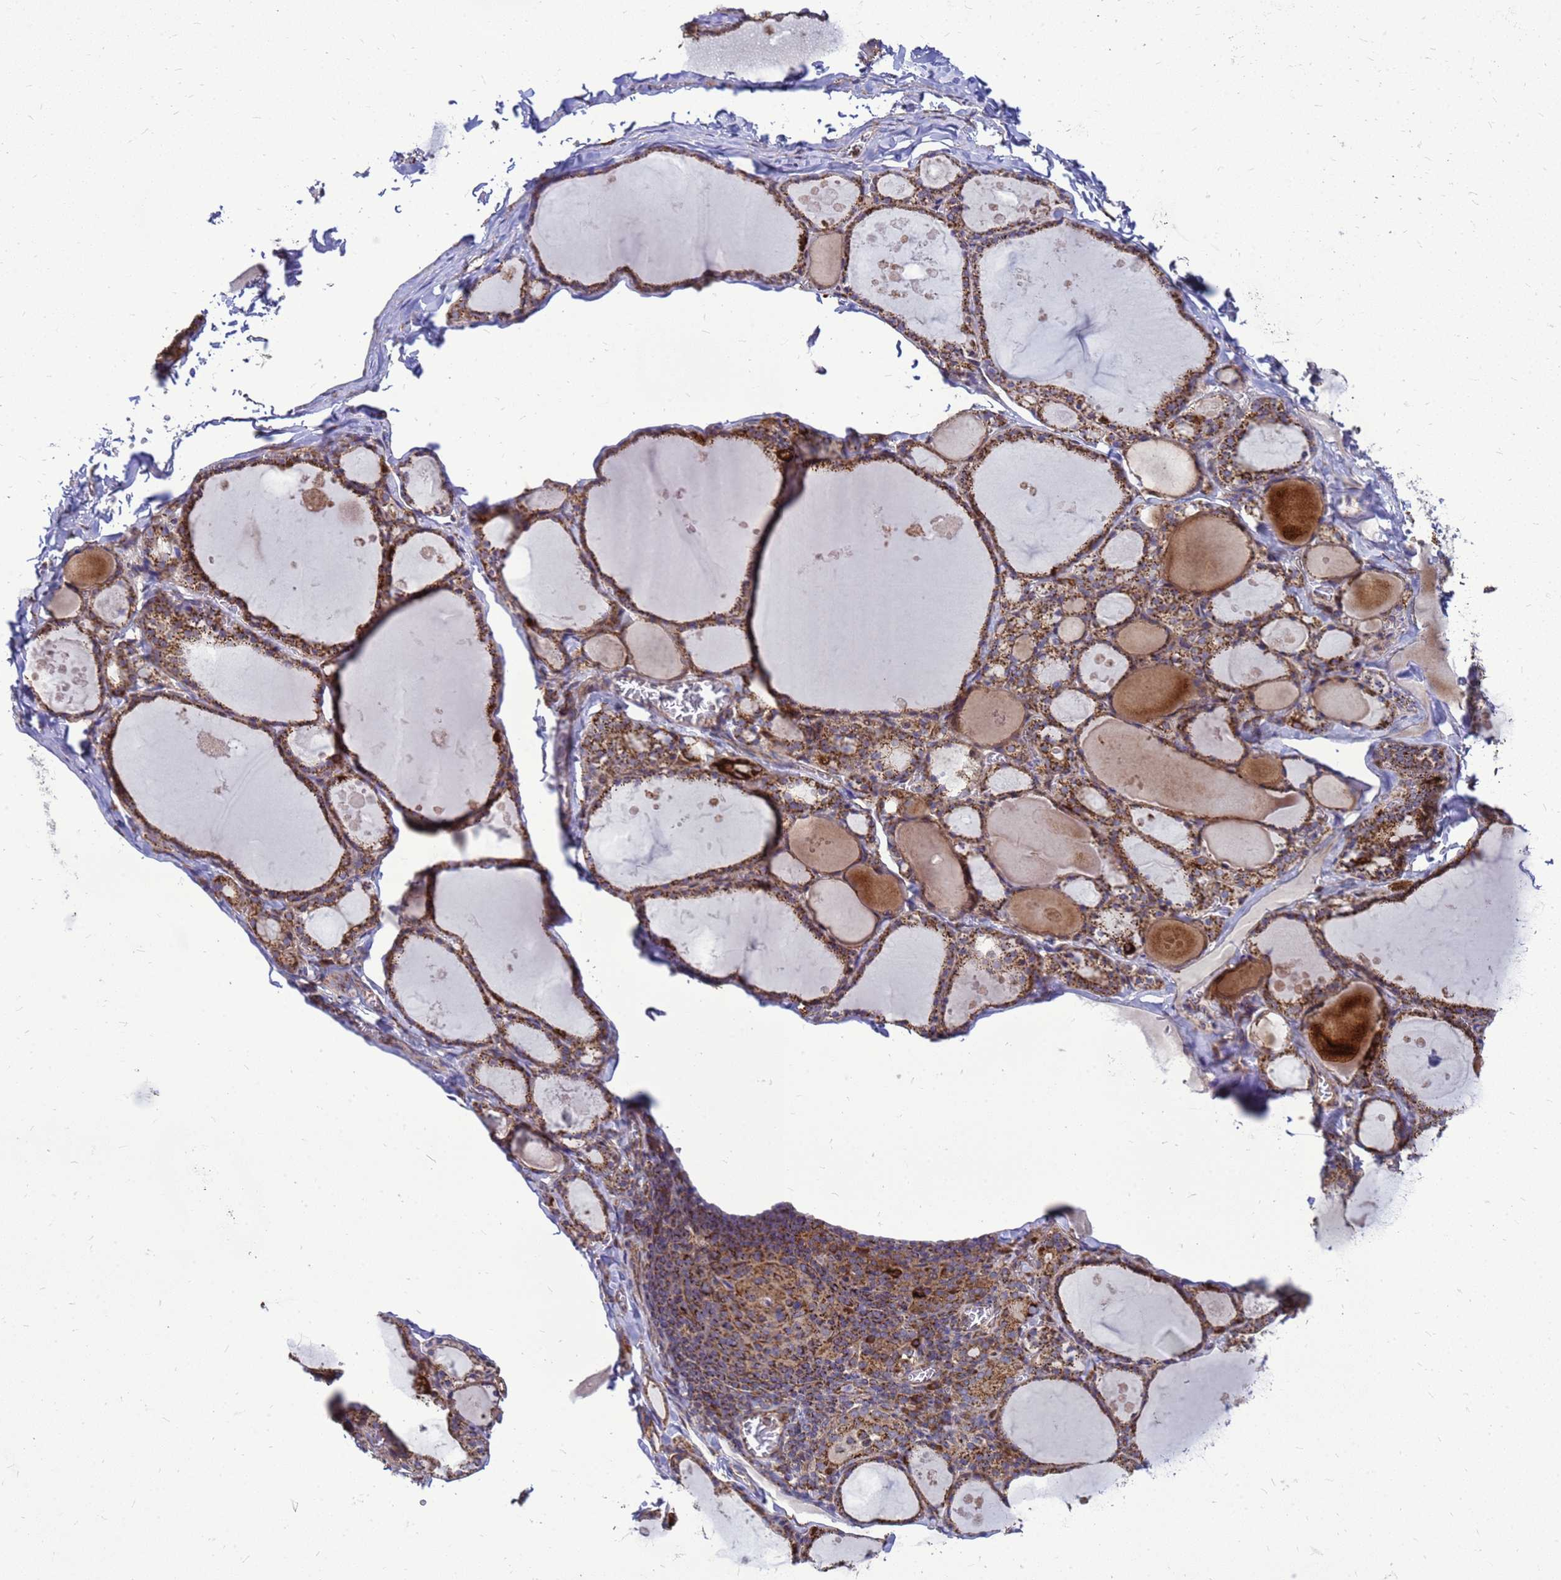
{"staining": {"intensity": "moderate", "quantity": ">75%", "location": "cytoplasmic/membranous"}, "tissue": "thyroid gland", "cell_type": "Glandular cells", "image_type": "normal", "snomed": [{"axis": "morphology", "description": "Normal tissue, NOS"}, {"axis": "topography", "description": "Thyroid gland"}], "caption": "The immunohistochemical stain highlights moderate cytoplasmic/membranous staining in glandular cells of benign thyroid gland.", "gene": "FSTL4", "patient": {"sex": "male", "age": 56}}